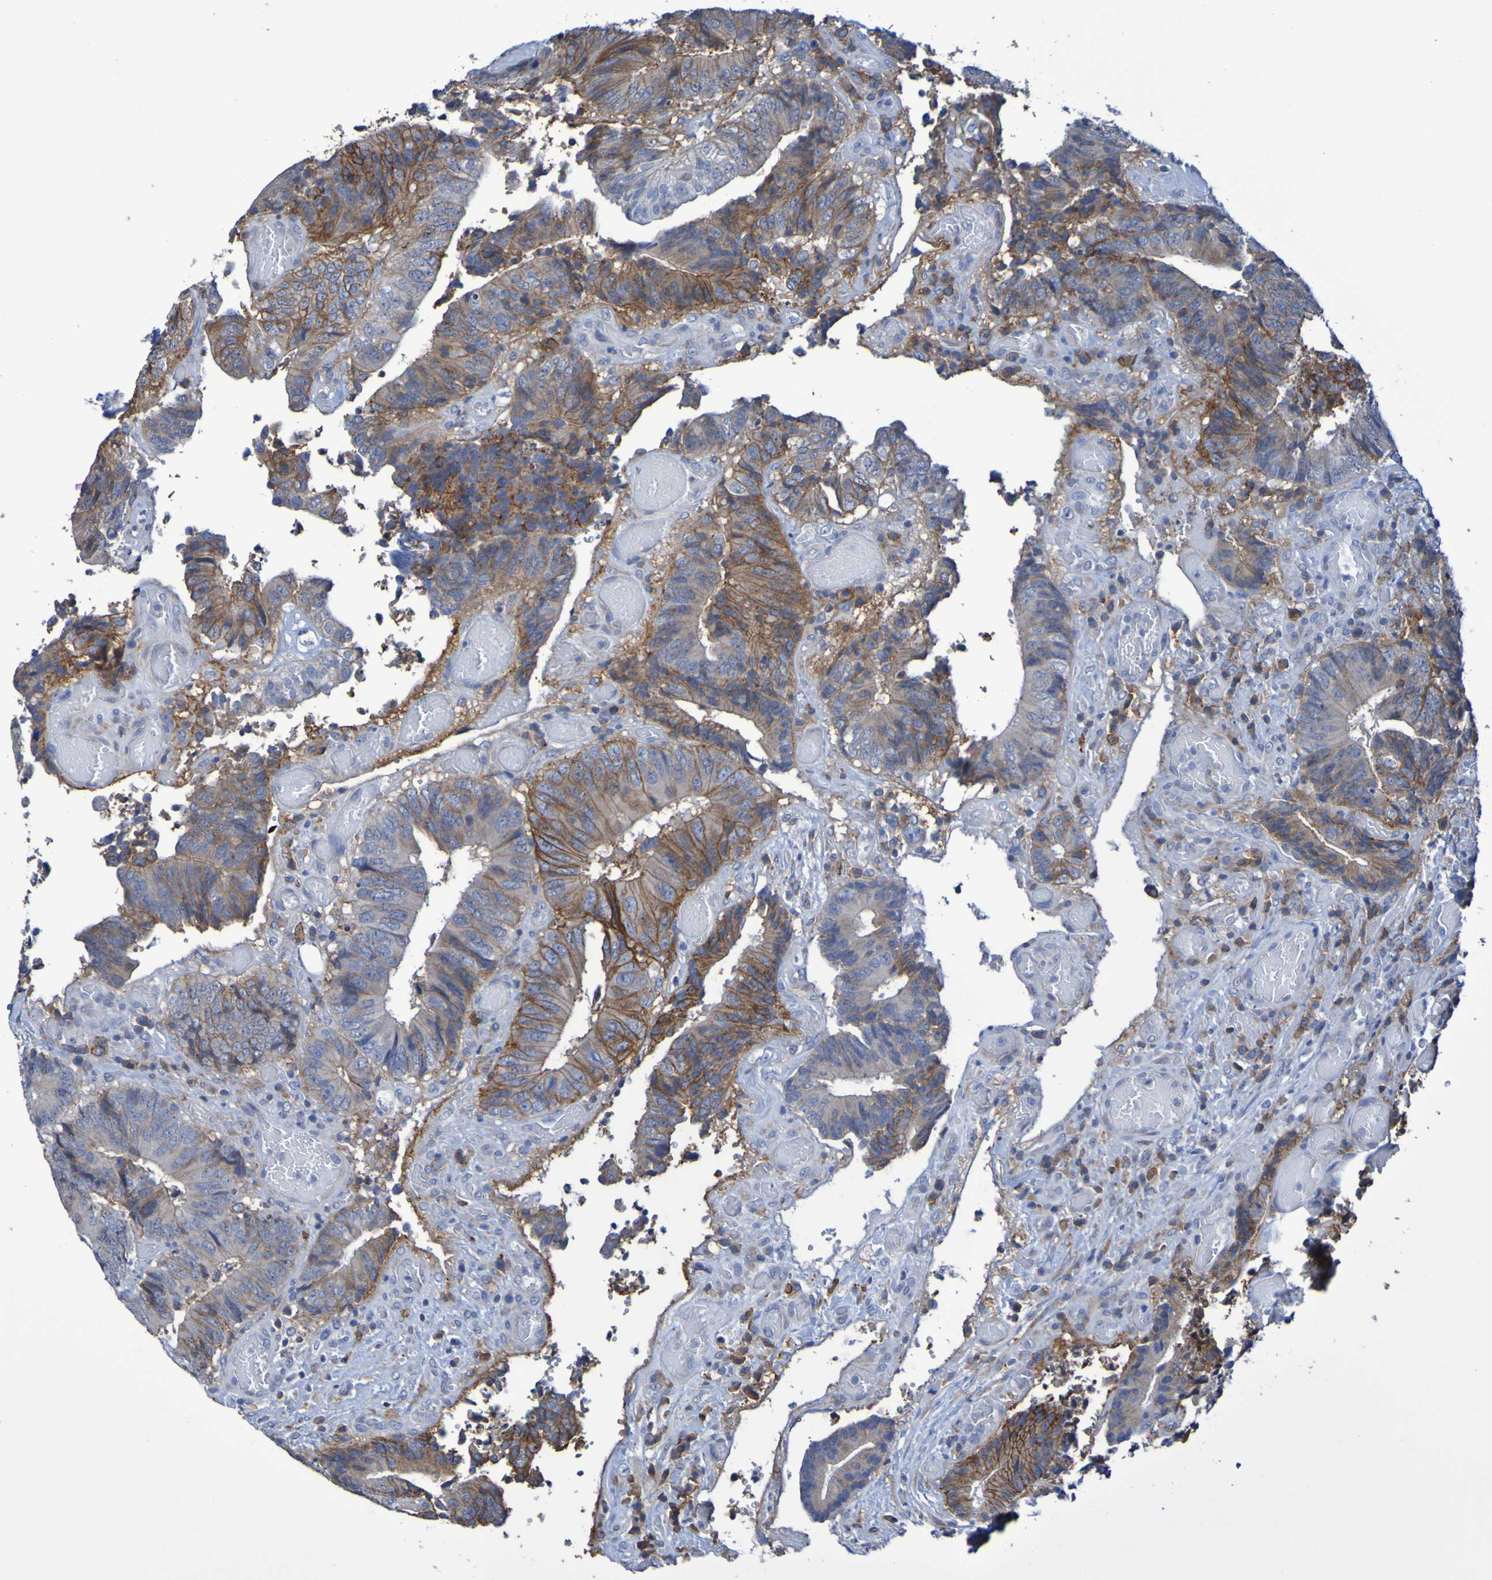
{"staining": {"intensity": "moderate", "quantity": "25%-75%", "location": "cytoplasmic/membranous"}, "tissue": "colorectal cancer", "cell_type": "Tumor cells", "image_type": "cancer", "snomed": [{"axis": "morphology", "description": "Adenocarcinoma, NOS"}, {"axis": "topography", "description": "Rectum"}], "caption": "DAB immunohistochemical staining of colorectal cancer demonstrates moderate cytoplasmic/membranous protein expression in approximately 25%-75% of tumor cells.", "gene": "SLC3A2", "patient": {"sex": "male", "age": 72}}